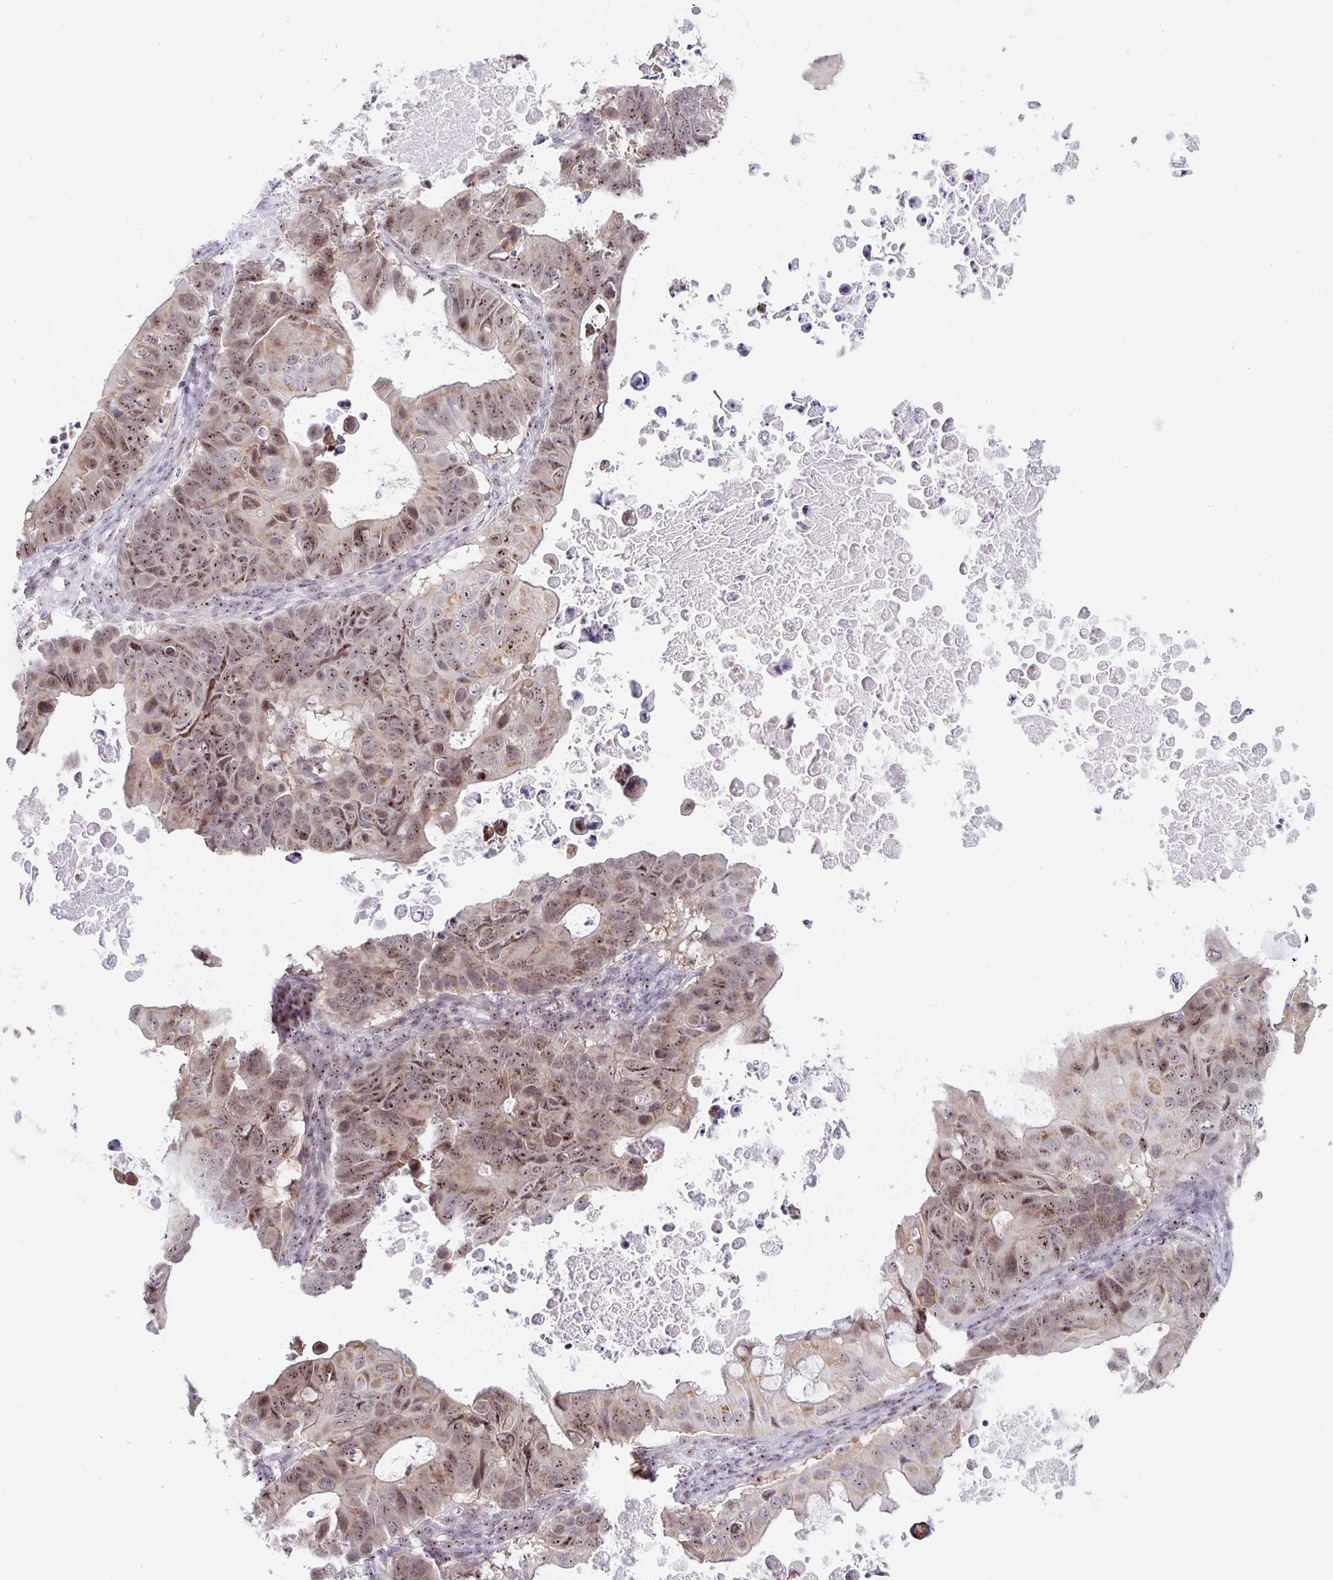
{"staining": {"intensity": "moderate", "quantity": ">75%", "location": "cytoplasmic/membranous,nuclear"}, "tissue": "ovarian cancer", "cell_type": "Tumor cells", "image_type": "cancer", "snomed": [{"axis": "morphology", "description": "Cystadenocarcinoma, mucinous, NOS"}, {"axis": "topography", "description": "Ovary"}], "caption": "IHC histopathology image of human ovarian cancer (mucinous cystadenocarcinoma) stained for a protein (brown), which exhibits medium levels of moderate cytoplasmic/membranous and nuclear expression in approximately >75% of tumor cells.", "gene": "NUP85", "patient": {"sex": "female", "age": 64}}